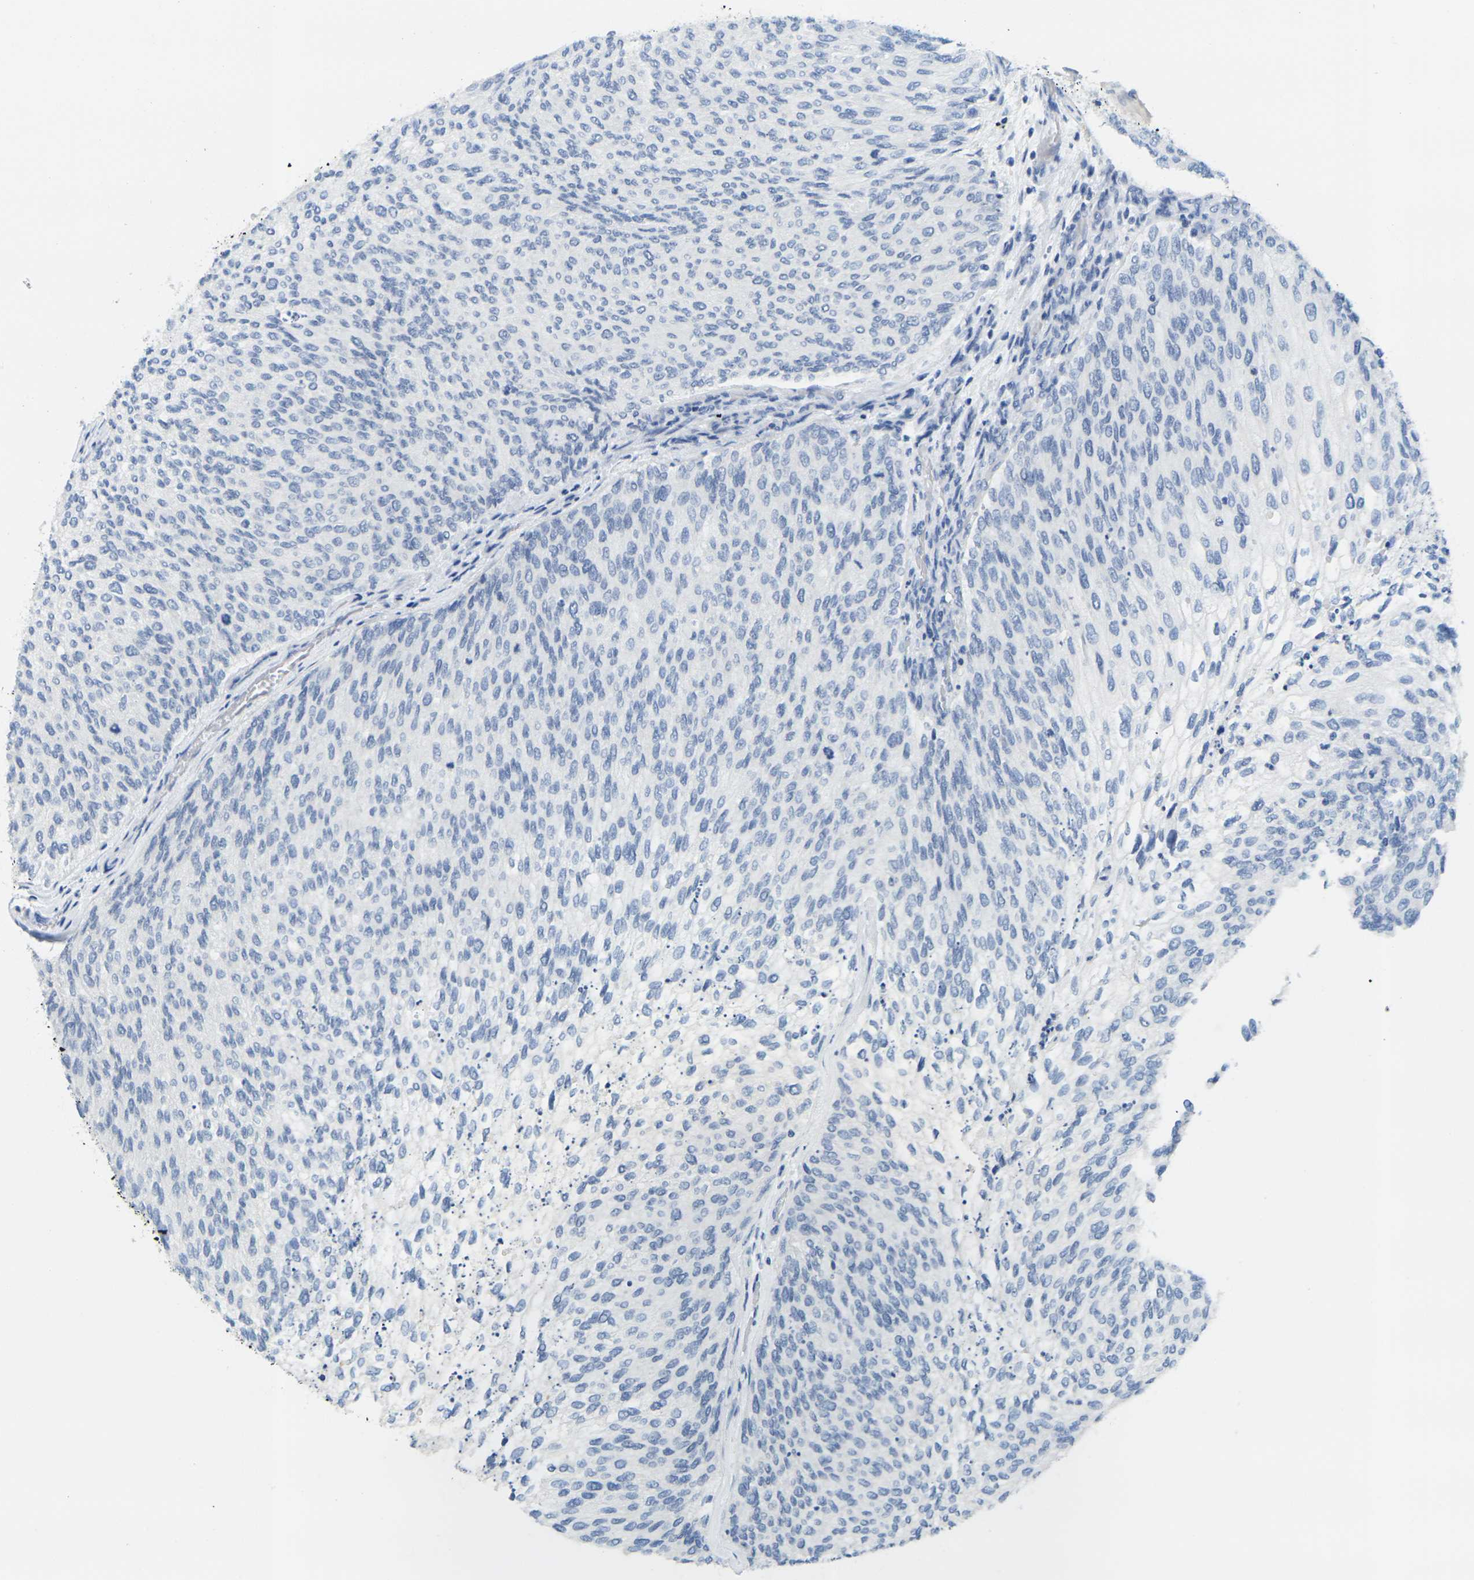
{"staining": {"intensity": "negative", "quantity": "none", "location": "none"}, "tissue": "urothelial cancer", "cell_type": "Tumor cells", "image_type": "cancer", "snomed": [{"axis": "morphology", "description": "Urothelial carcinoma, Low grade"}, {"axis": "topography", "description": "Urinary bladder"}], "caption": "Urothelial cancer was stained to show a protein in brown. There is no significant positivity in tumor cells.", "gene": "GPR15", "patient": {"sex": "female", "age": 79}}